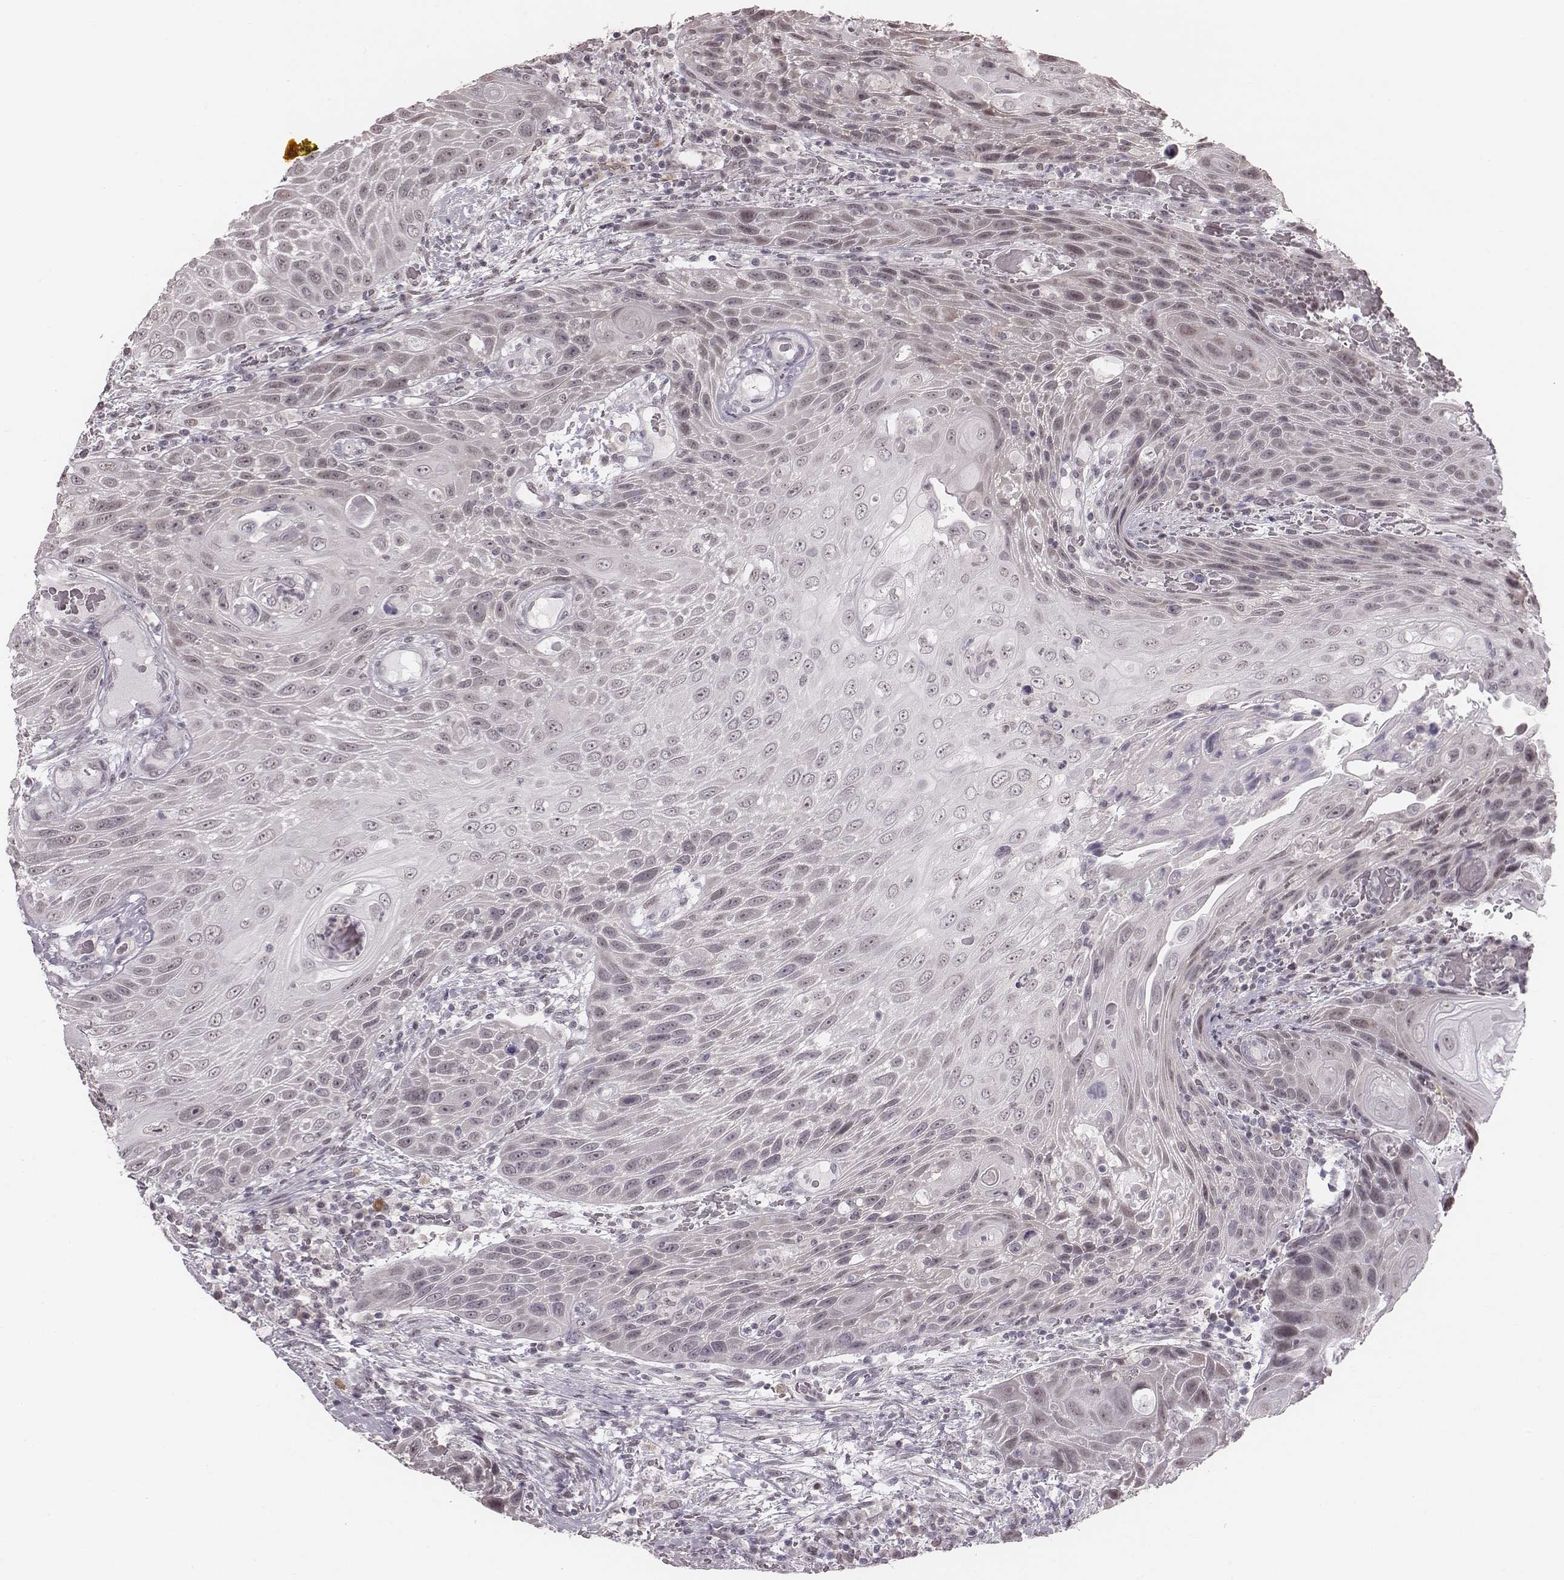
{"staining": {"intensity": "negative", "quantity": "none", "location": "none"}, "tissue": "head and neck cancer", "cell_type": "Tumor cells", "image_type": "cancer", "snomed": [{"axis": "morphology", "description": "Squamous cell carcinoma, NOS"}, {"axis": "topography", "description": "Head-Neck"}], "caption": "Tumor cells show no significant protein staining in head and neck squamous cell carcinoma.", "gene": "RPGRIP1", "patient": {"sex": "male", "age": 69}}